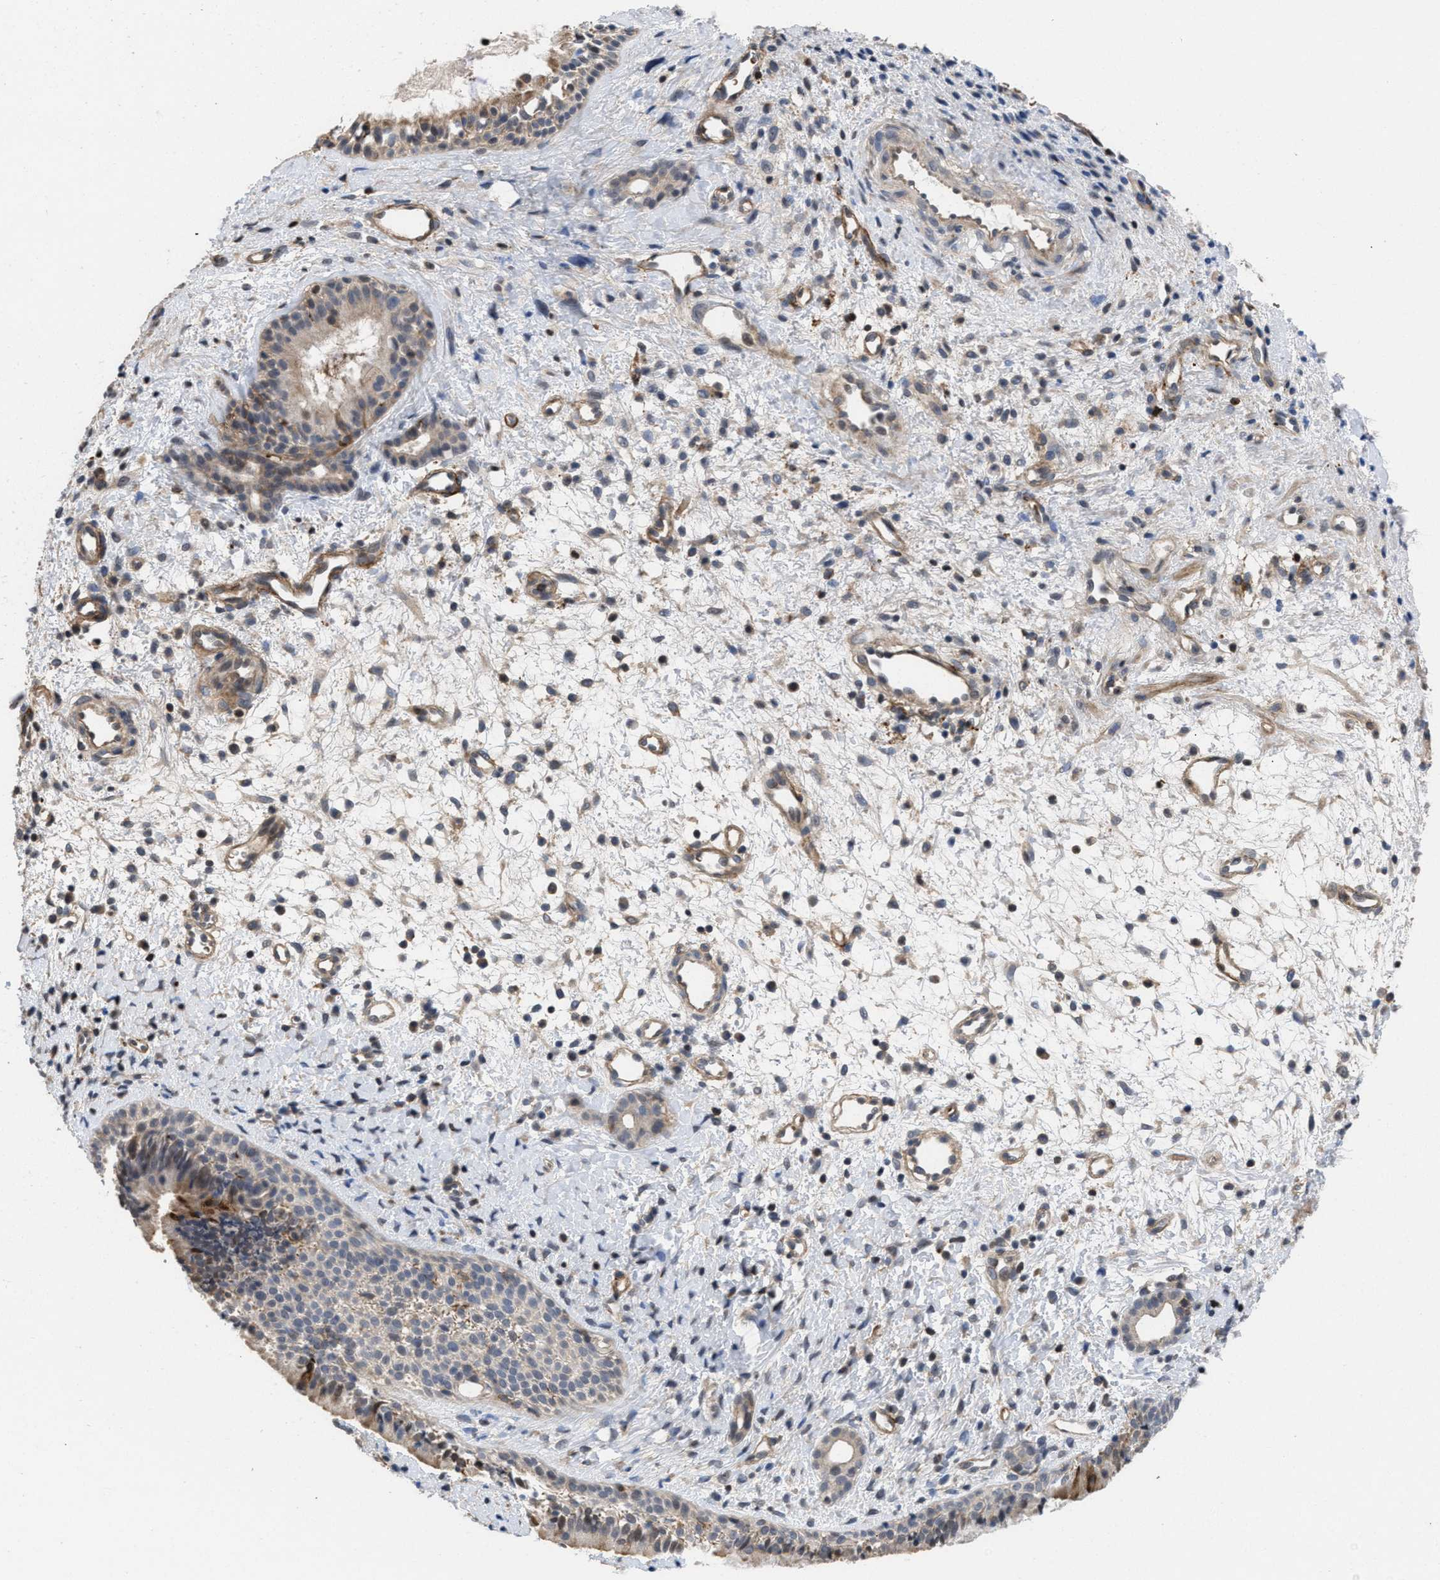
{"staining": {"intensity": "weak", "quantity": "<25%", "location": "cytoplasmic/membranous"}, "tissue": "nasopharynx", "cell_type": "Respiratory epithelial cells", "image_type": "normal", "snomed": [{"axis": "morphology", "description": "Normal tissue, NOS"}, {"axis": "topography", "description": "Nasopharynx"}], "caption": "This is an immunohistochemistry photomicrograph of normal human nasopharynx. There is no positivity in respiratory epithelial cells.", "gene": "PTPRE", "patient": {"sex": "male", "age": 22}}